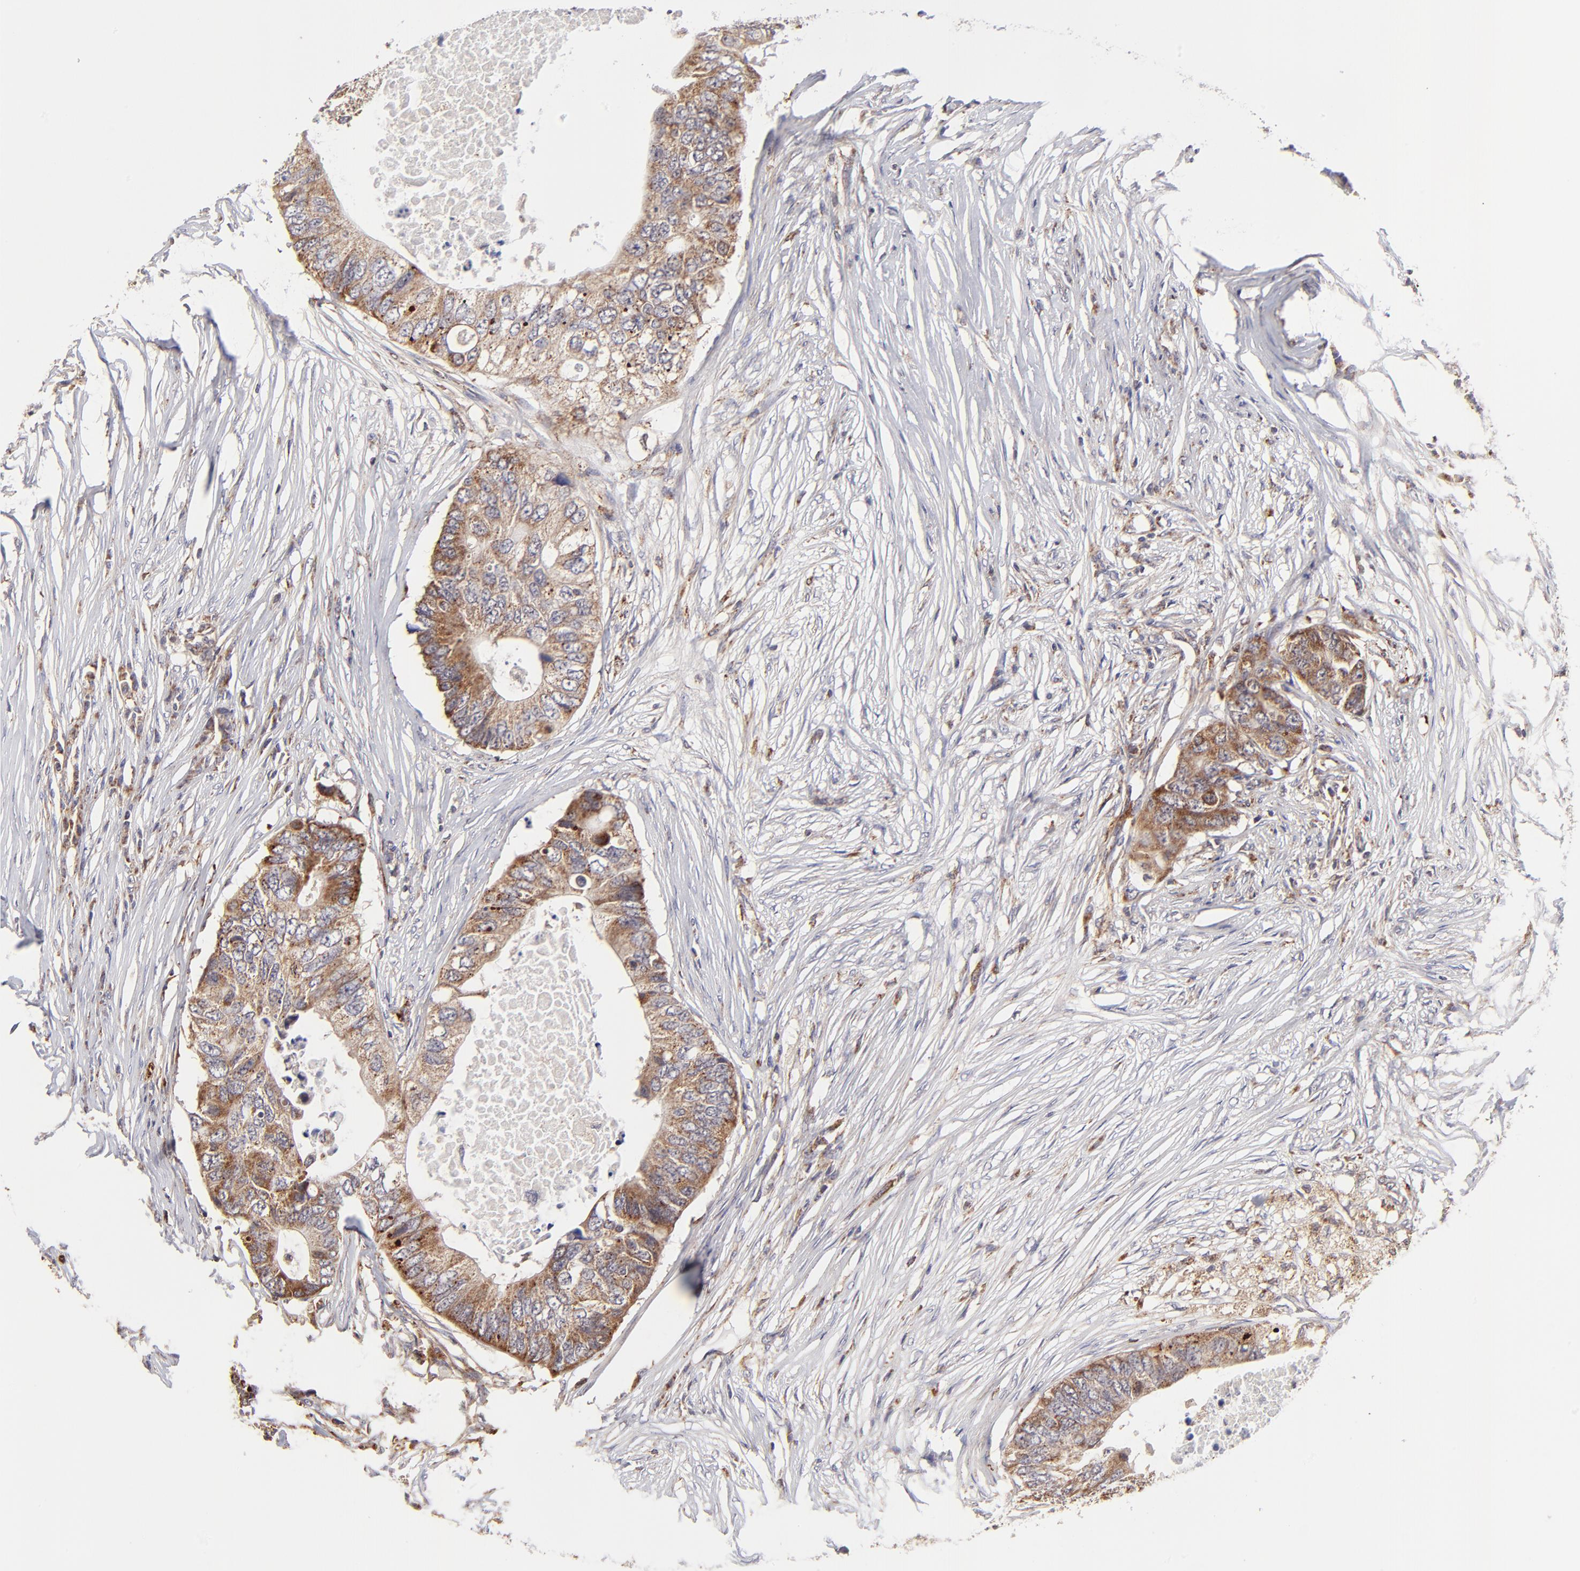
{"staining": {"intensity": "moderate", "quantity": ">75%", "location": "cytoplasmic/membranous"}, "tissue": "colorectal cancer", "cell_type": "Tumor cells", "image_type": "cancer", "snomed": [{"axis": "morphology", "description": "Adenocarcinoma, NOS"}, {"axis": "topography", "description": "Colon"}], "caption": "IHC staining of colorectal cancer, which shows medium levels of moderate cytoplasmic/membranous expression in approximately >75% of tumor cells indicating moderate cytoplasmic/membranous protein positivity. The staining was performed using DAB (brown) for protein detection and nuclei were counterstained in hematoxylin (blue).", "gene": "MAP2K7", "patient": {"sex": "male", "age": 71}}